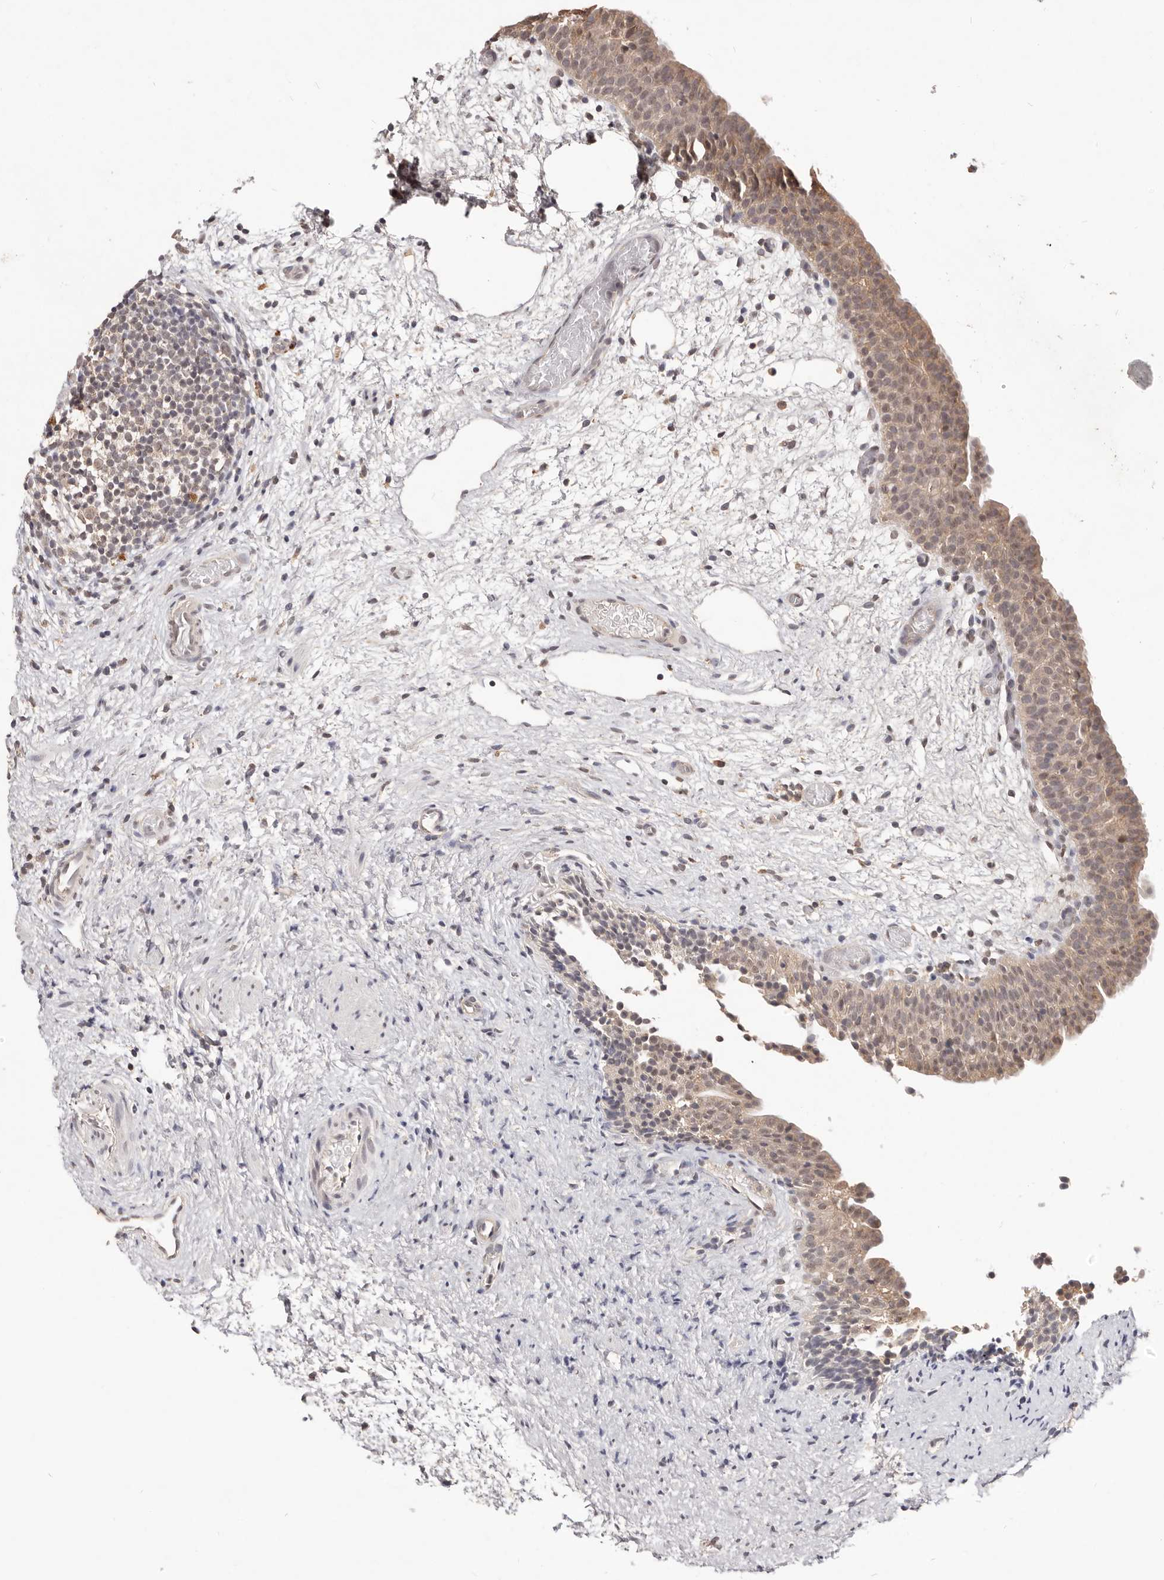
{"staining": {"intensity": "moderate", "quantity": ">75%", "location": "cytoplasmic/membranous,nuclear"}, "tissue": "urinary bladder", "cell_type": "Urothelial cells", "image_type": "normal", "snomed": [{"axis": "morphology", "description": "Normal tissue, NOS"}, {"axis": "topography", "description": "Urinary bladder"}], "caption": "High-power microscopy captured an immunohistochemistry (IHC) image of benign urinary bladder, revealing moderate cytoplasmic/membranous,nuclear positivity in about >75% of urothelial cells.", "gene": "TSPAN13", "patient": {"sex": "male", "age": 1}}